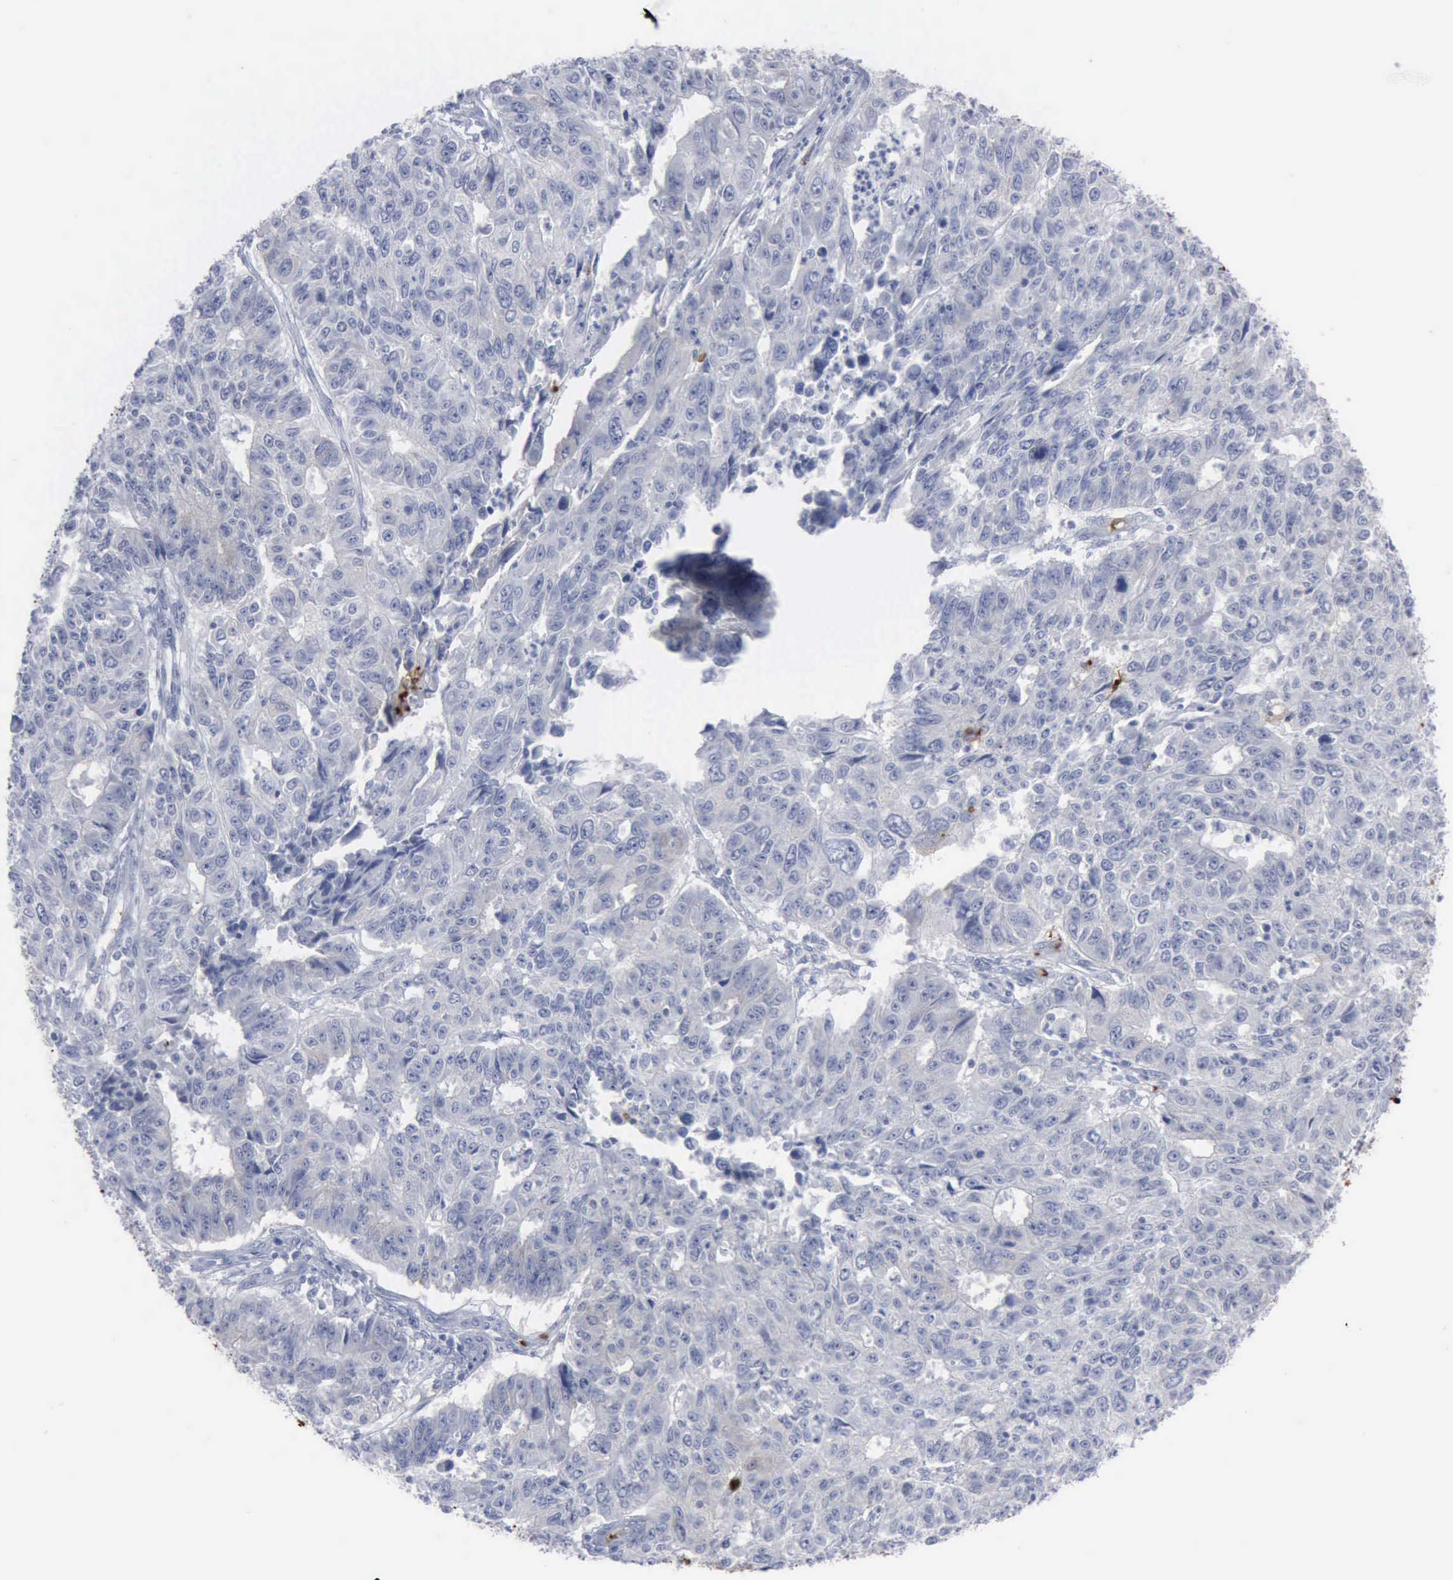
{"staining": {"intensity": "weak", "quantity": "<25%", "location": "cytoplasmic/membranous"}, "tissue": "endometrial cancer", "cell_type": "Tumor cells", "image_type": "cancer", "snomed": [{"axis": "morphology", "description": "Adenocarcinoma, NOS"}, {"axis": "topography", "description": "Endometrium"}], "caption": "High magnification brightfield microscopy of endometrial adenocarcinoma stained with DAB (3,3'-diaminobenzidine) (brown) and counterstained with hematoxylin (blue): tumor cells show no significant expression.", "gene": "TGFB1", "patient": {"sex": "female", "age": 42}}